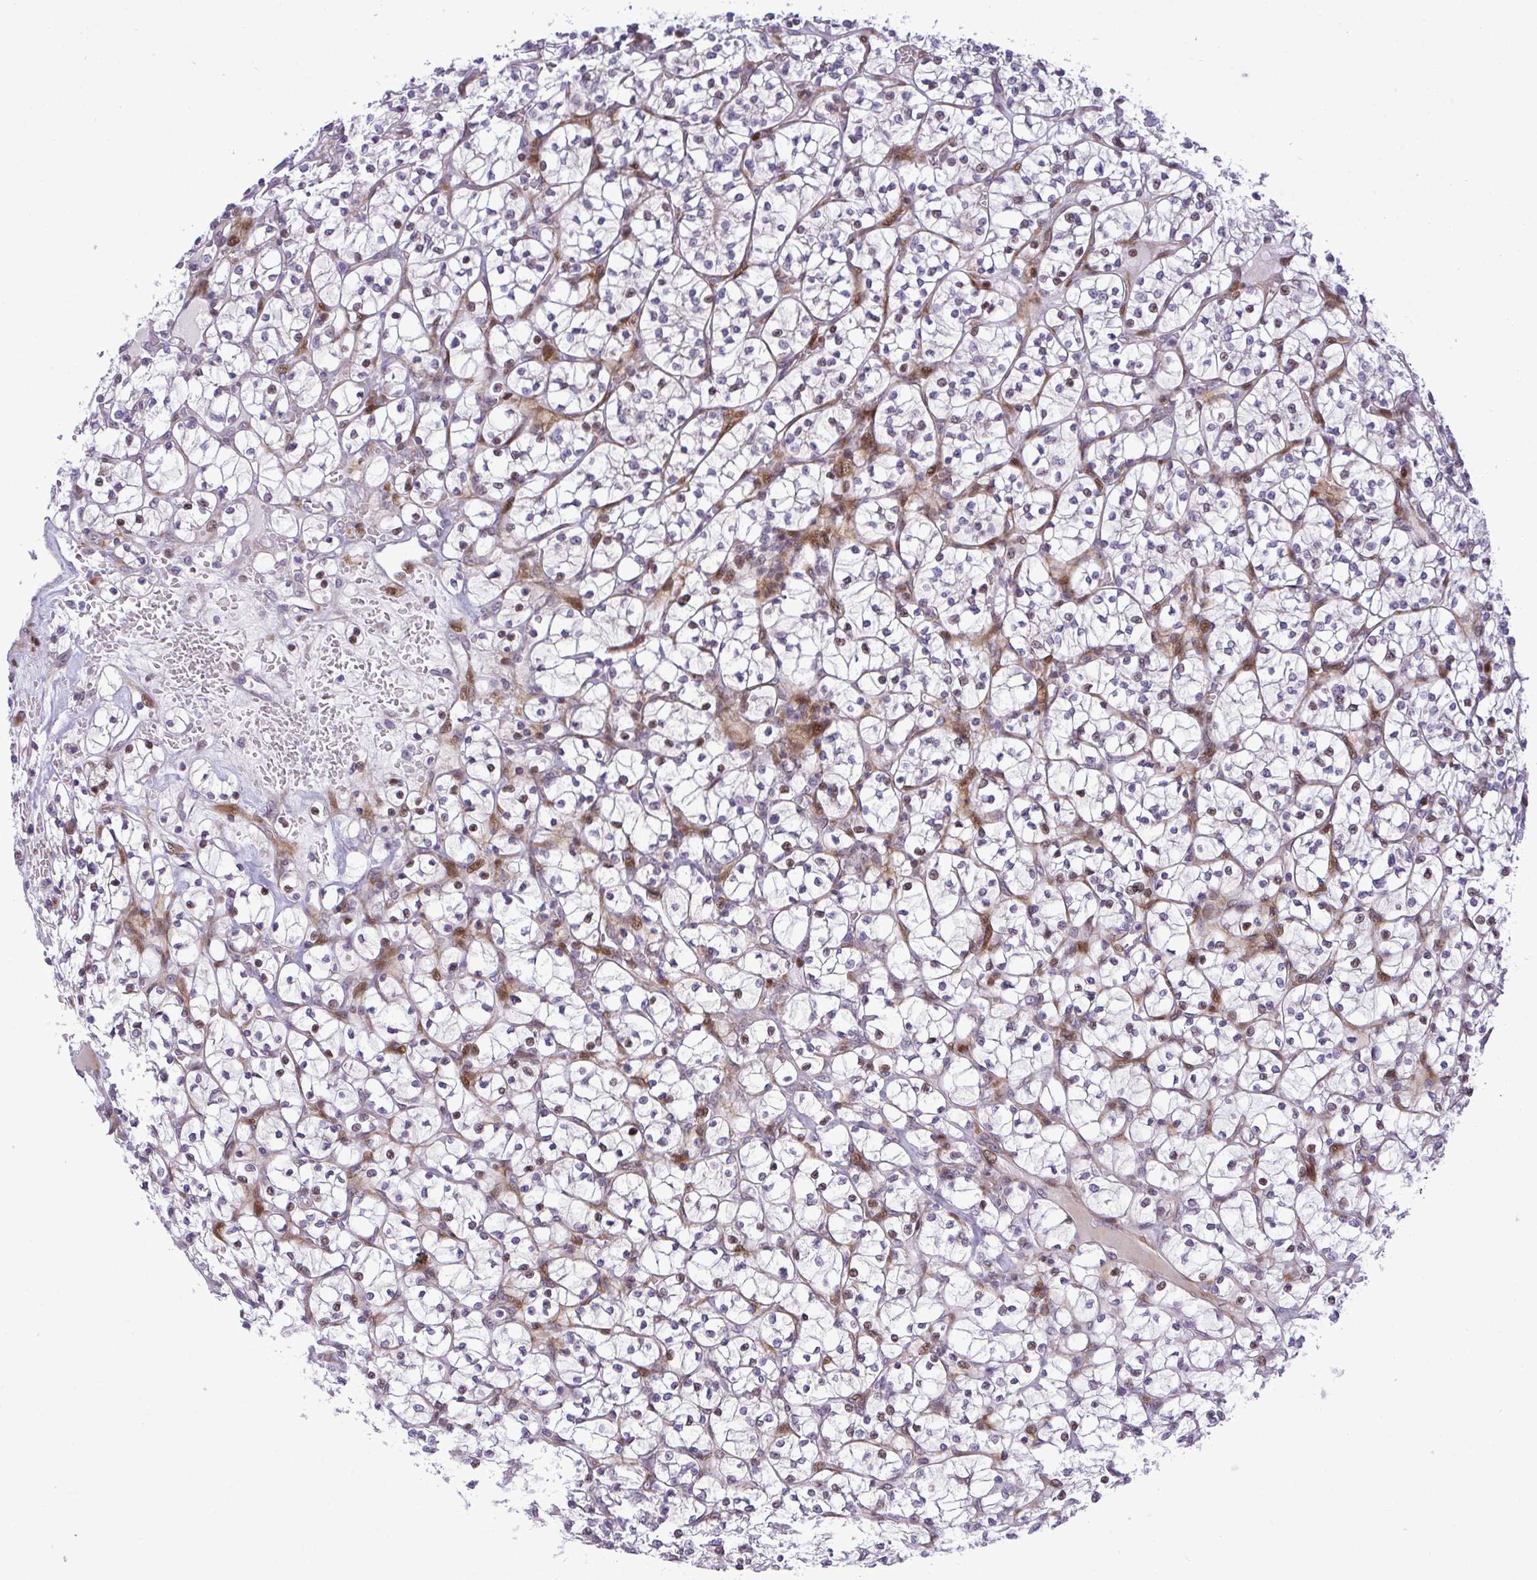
{"staining": {"intensity": "moderate", "quantity": "<25%", "location": "nuclear"}, "tissue": "renal cancer", "cell_type": "Tumor cells", "image_type": "cancer", "snomed": [{"axis": "morphology", "description": "Adenocarcinoma, NOS"}, {"axis": "topography", "description": "Kidney"}], "caption": "Renal adenocarcinoma stained with a protein marker displays moderate staining in tumor cells.", "gene": "CASTOR2", "patient": {"sex": "female", "age": 64}}